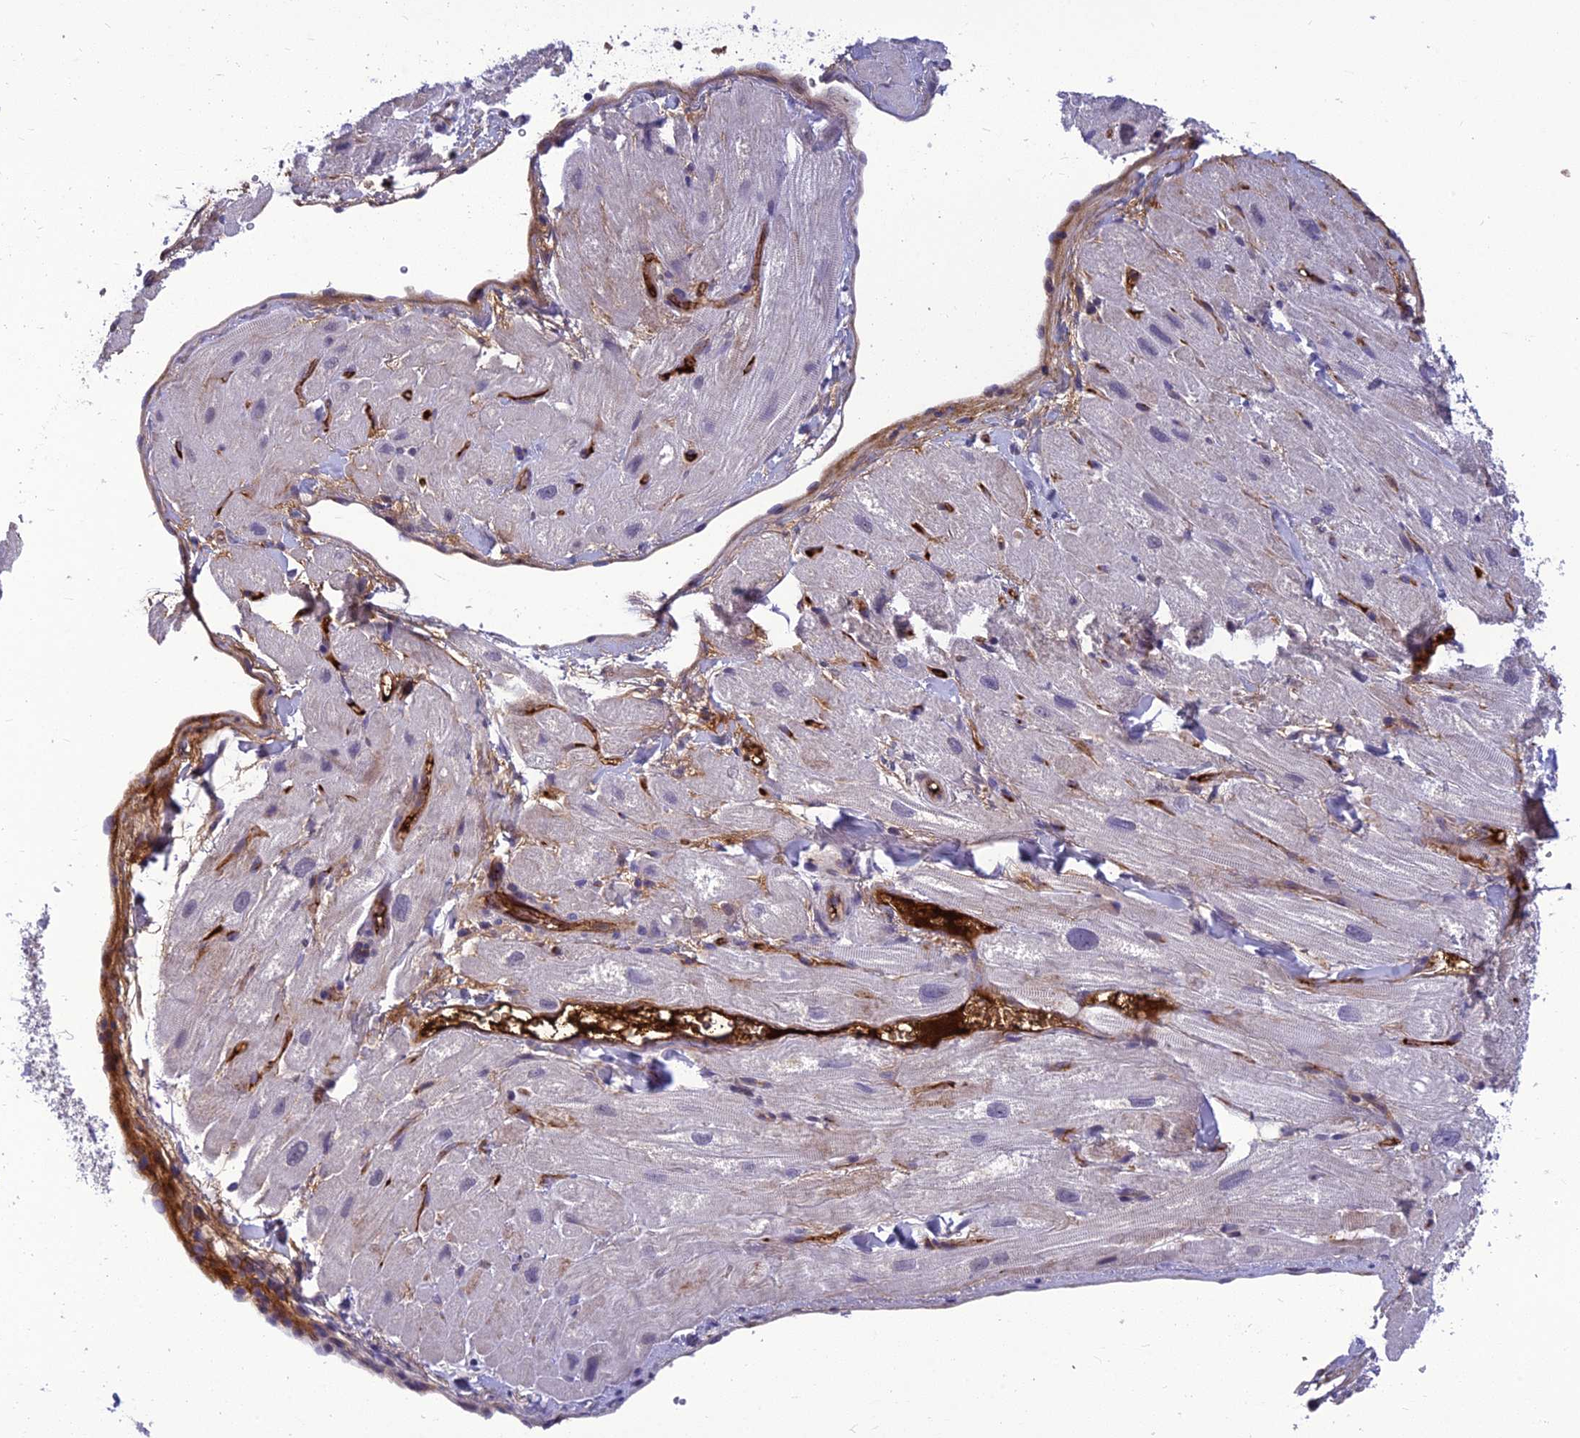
{"staining": {"intensity": "negative", "quantity": "none", "location": "none"}, "tissue": "heart muscle", "cell_type": "Cardiomyocytes", "image_type": "normal", "snomed": [{"axis": "morphology", "description": "Normal tissue, NOS"}, {"axis": "topography", "description": "Heart"}], "caption": "This is an immunohistochemistry micrograph of normal heart muscle. There is no staining in cardiomyocytes.", "gene": "CLEC11A", "patient": {"sex": "male", "age": 65}}